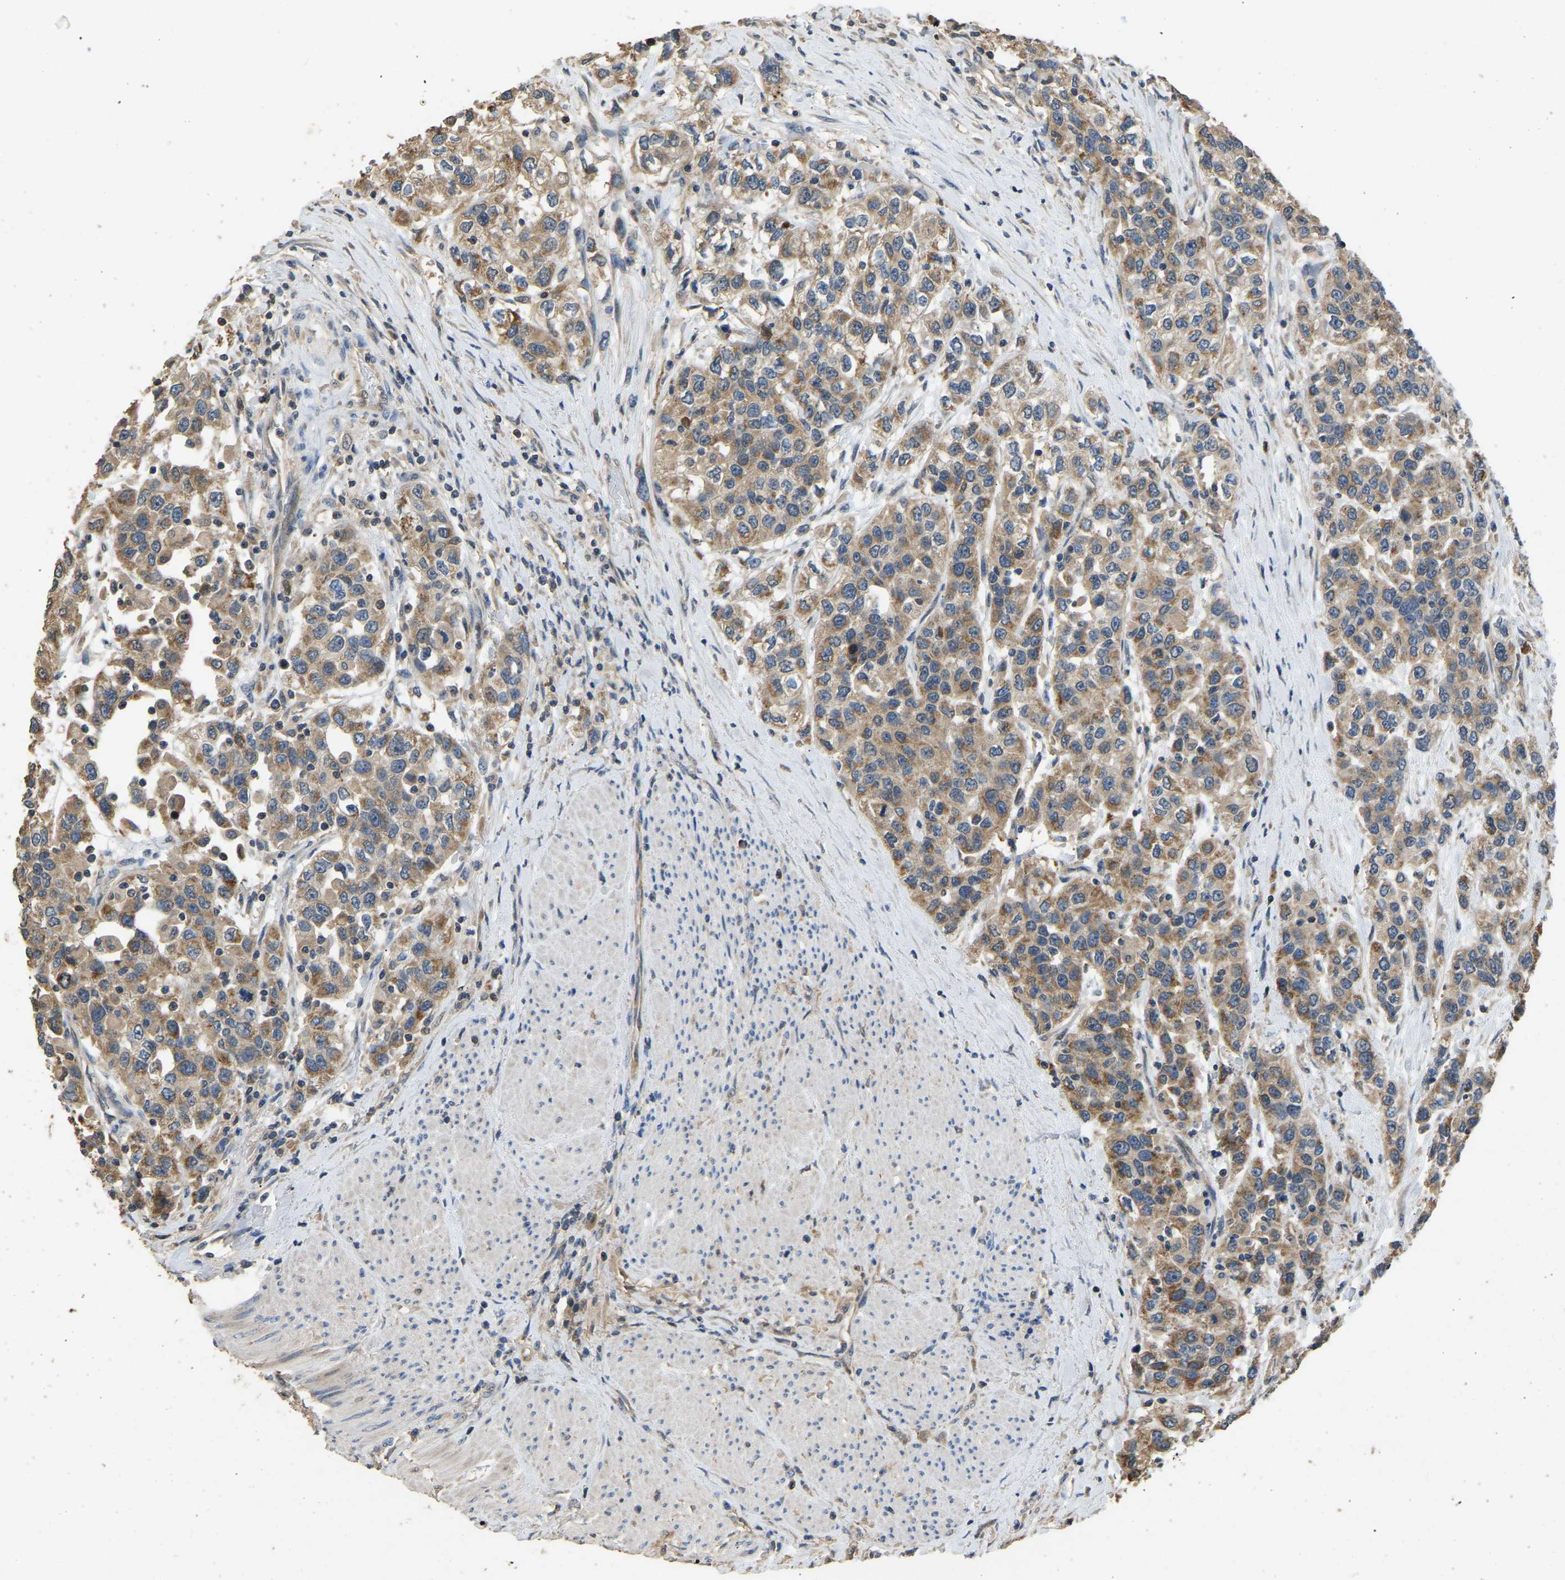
{"staining": {"intensity": "moderate", "quantity": ">75%", "location": "cytoplasmic/membranous"}, "tissue": "urothelial cancer", "cell_type": "Tumor cells", "image_type": "cancer", "snomed": [{"axis": "morphology", "description": "Urothelial carcinoma, High grade"}, {"axis": "topography", "description": "Urinary bladder"}], "caption": "This is a photomicrograph of immunohistochemistry staining of urothelial cancer, which shows moderate expression in the cytoplasmic/membranous of tumor cells.", "gene": "TUFM", "patient": {"sex": "female", "age": 80}}